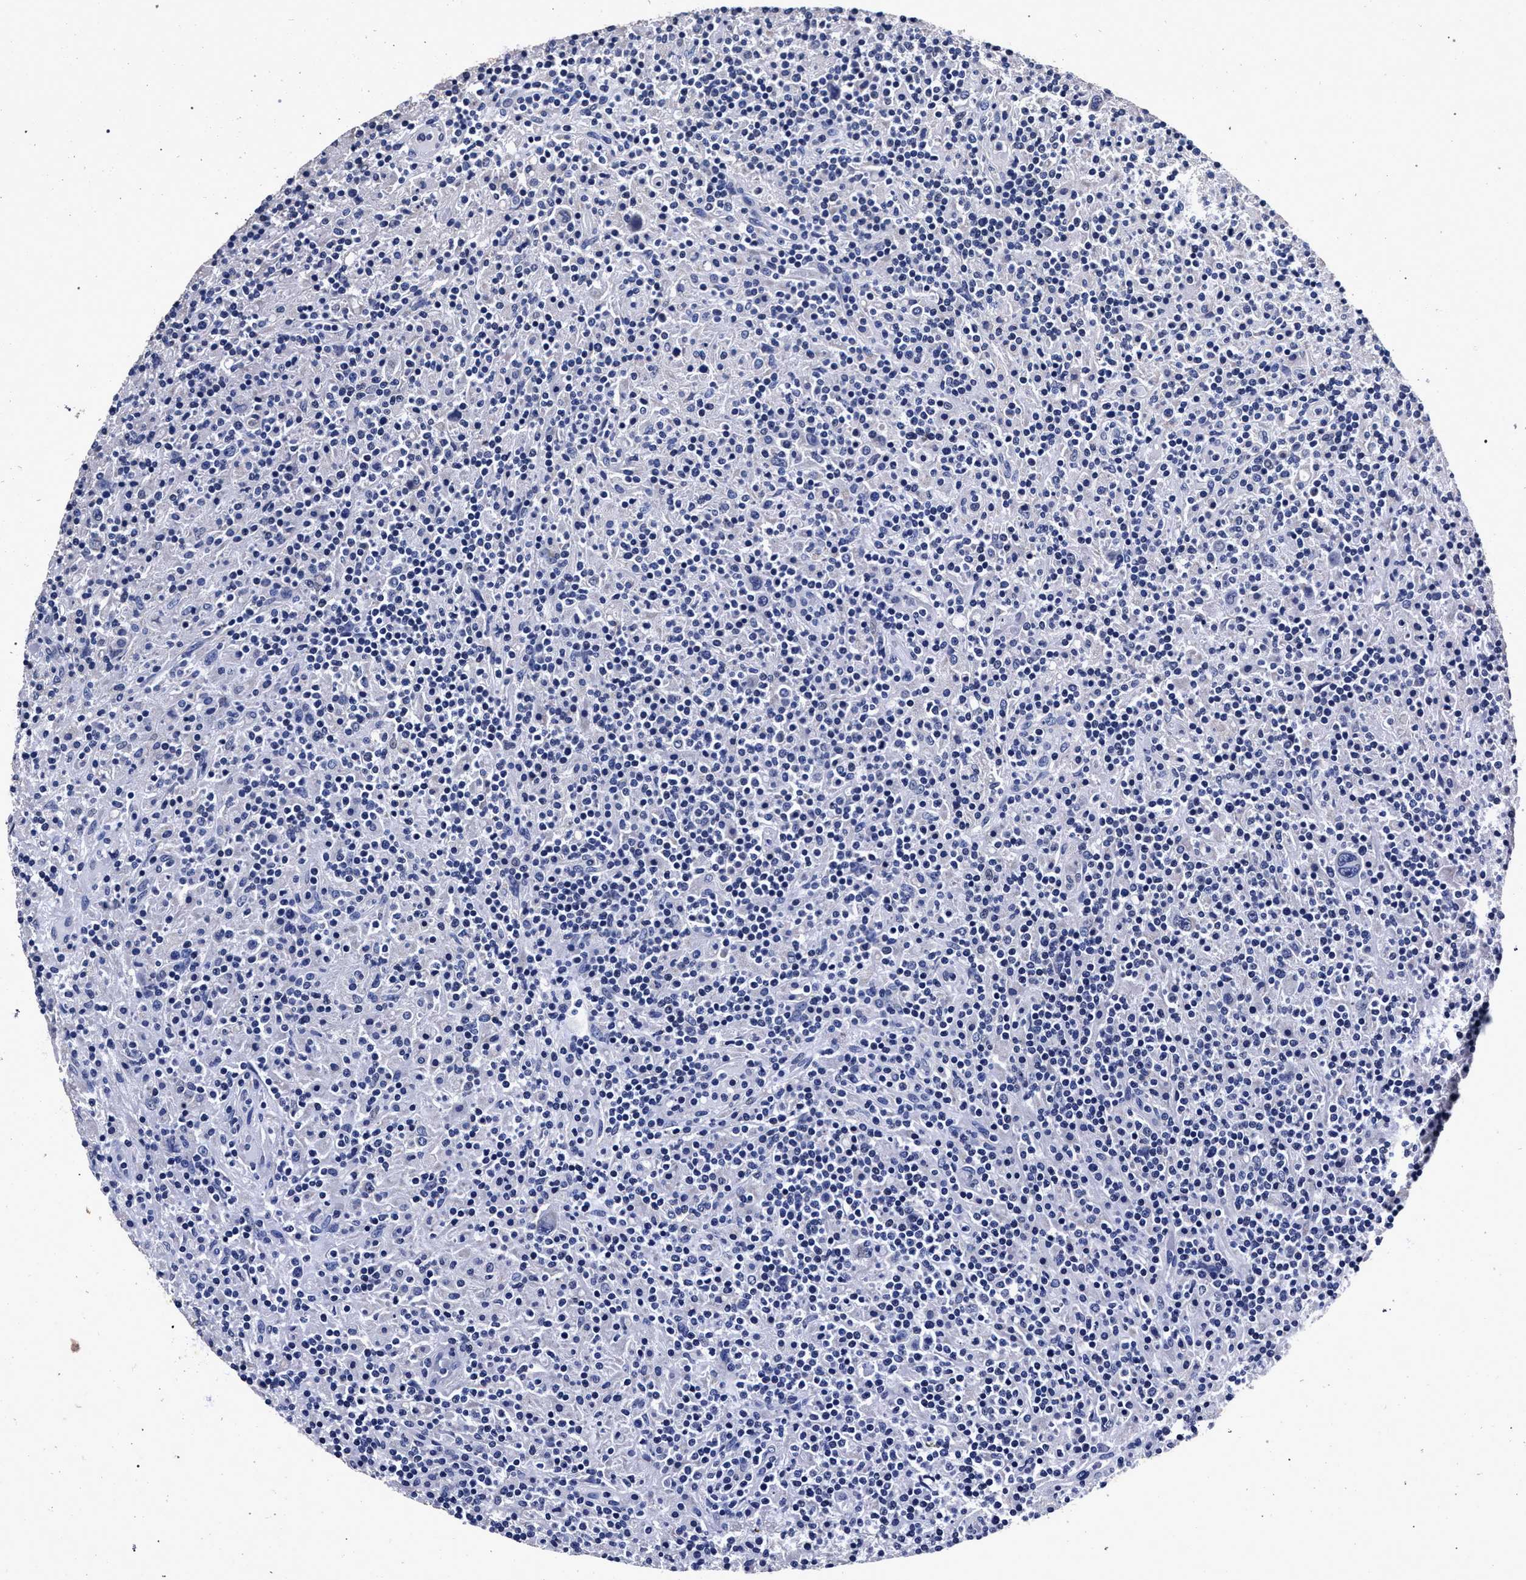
{"staining": {"intensity": "negative", "quantity": "none", "location": "none"}, "tissue": "lymphoma", "cell_type": "Tumor cells", "image_type": "cancer", "snomed": [{"axis": "morphology", "description": "Hodgkin's disease, NOS"}, {"axis": "topography", "description": "Lymph node"}], "caption": "Image shows no protein positivity in tumor cells of lymphoma tissue.", "gene": "ATP1A2", "patient": {"sex": "male", "age": 70}}